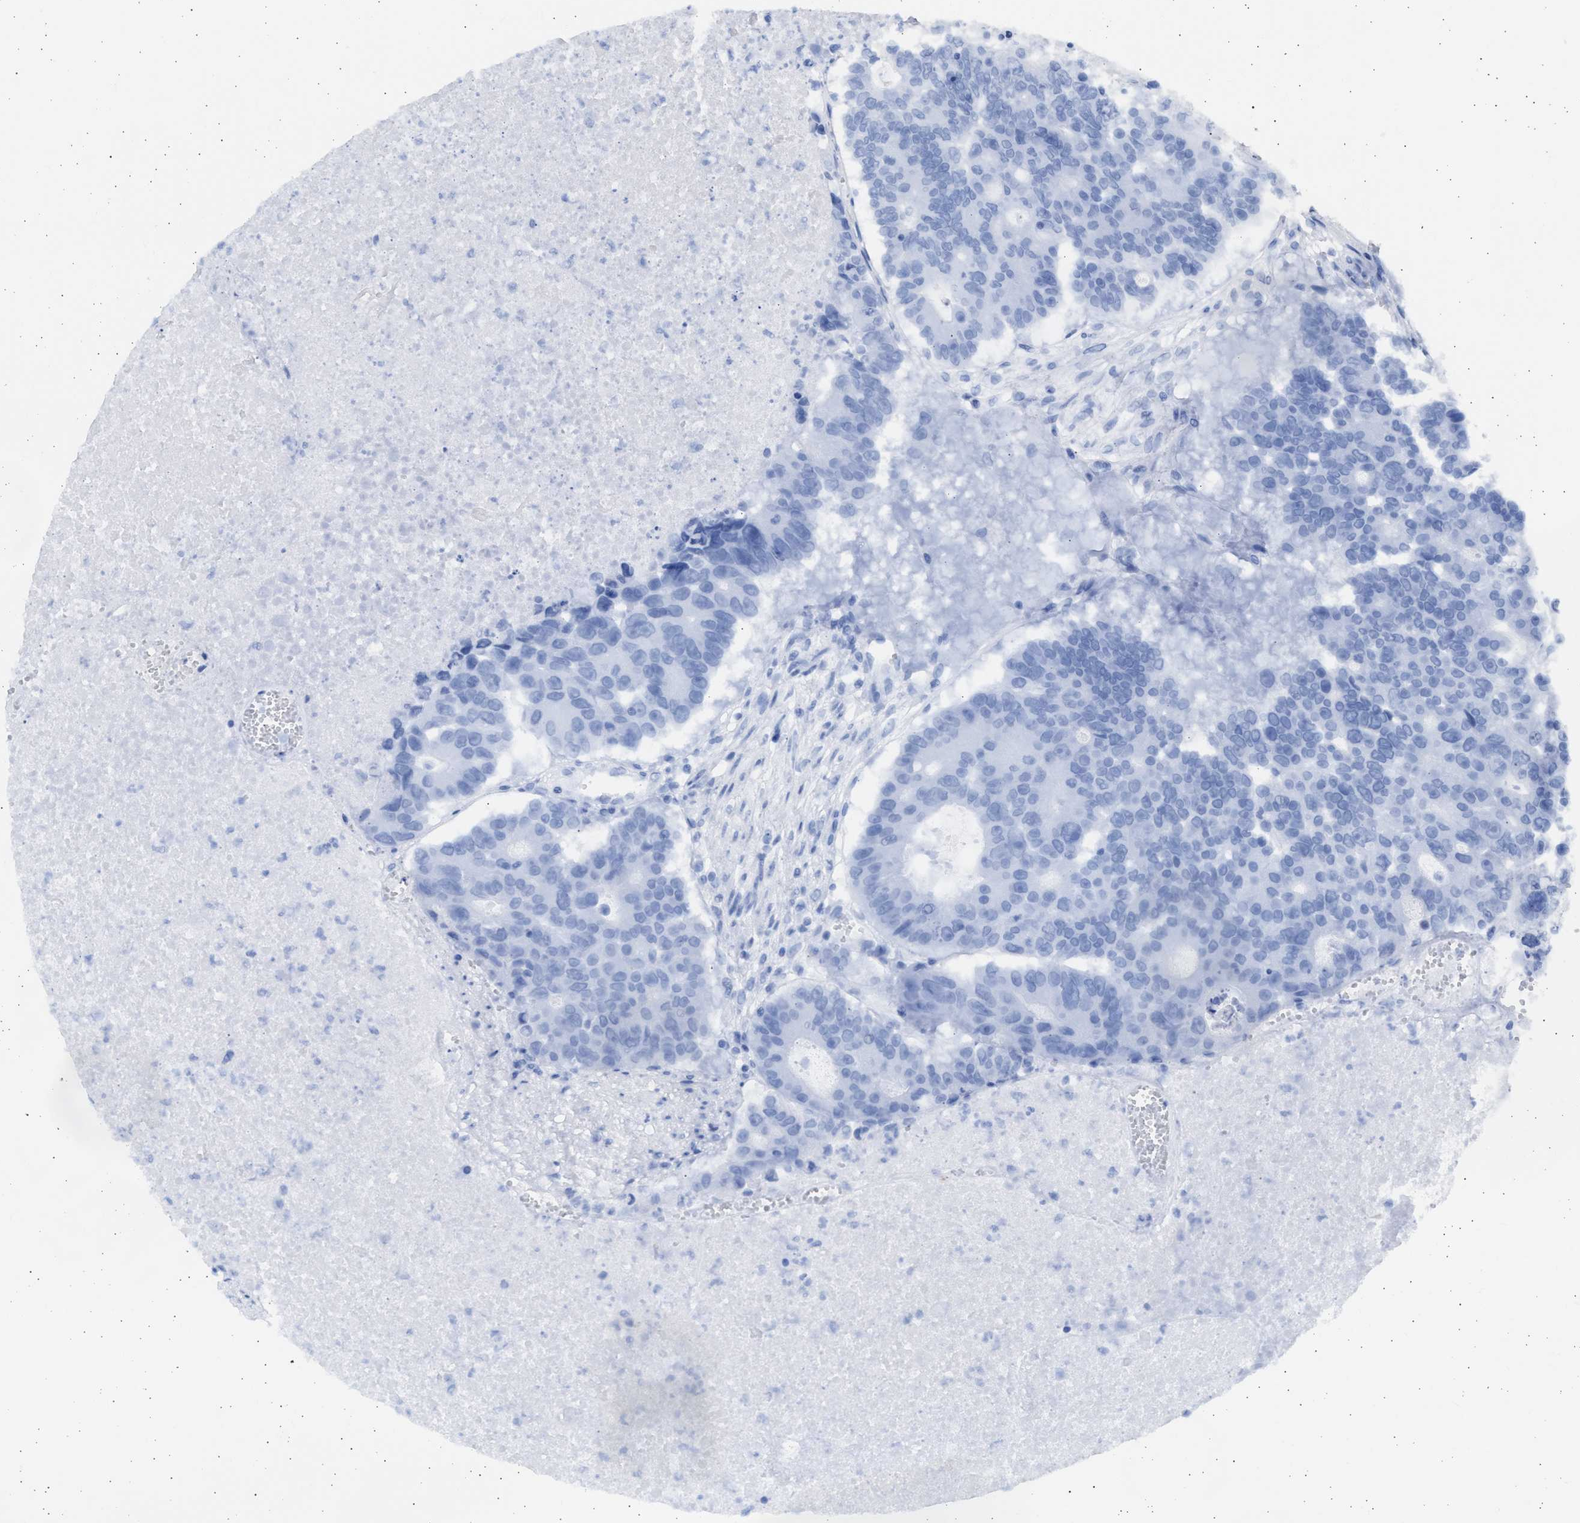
{"staining": {"intensity": "negative", "quantity": "none", "location": "none"}, "tissue": "colorectal cancer", "cell_type": "Tumor cells", "image_type": "cancer", "snomed": [{"axis": "morphology", "description": "Adenocarcinoma, NOS"}, {"axis": "topography", "description": "Colon"}], "caption": "Immunohistochemistry (IHC) of colorectal cancer (adenocarcinoma) exhibits no staining in tumor cells.", "gene": "ALDOC", "patient": {"sex": "male", "age": 87}}